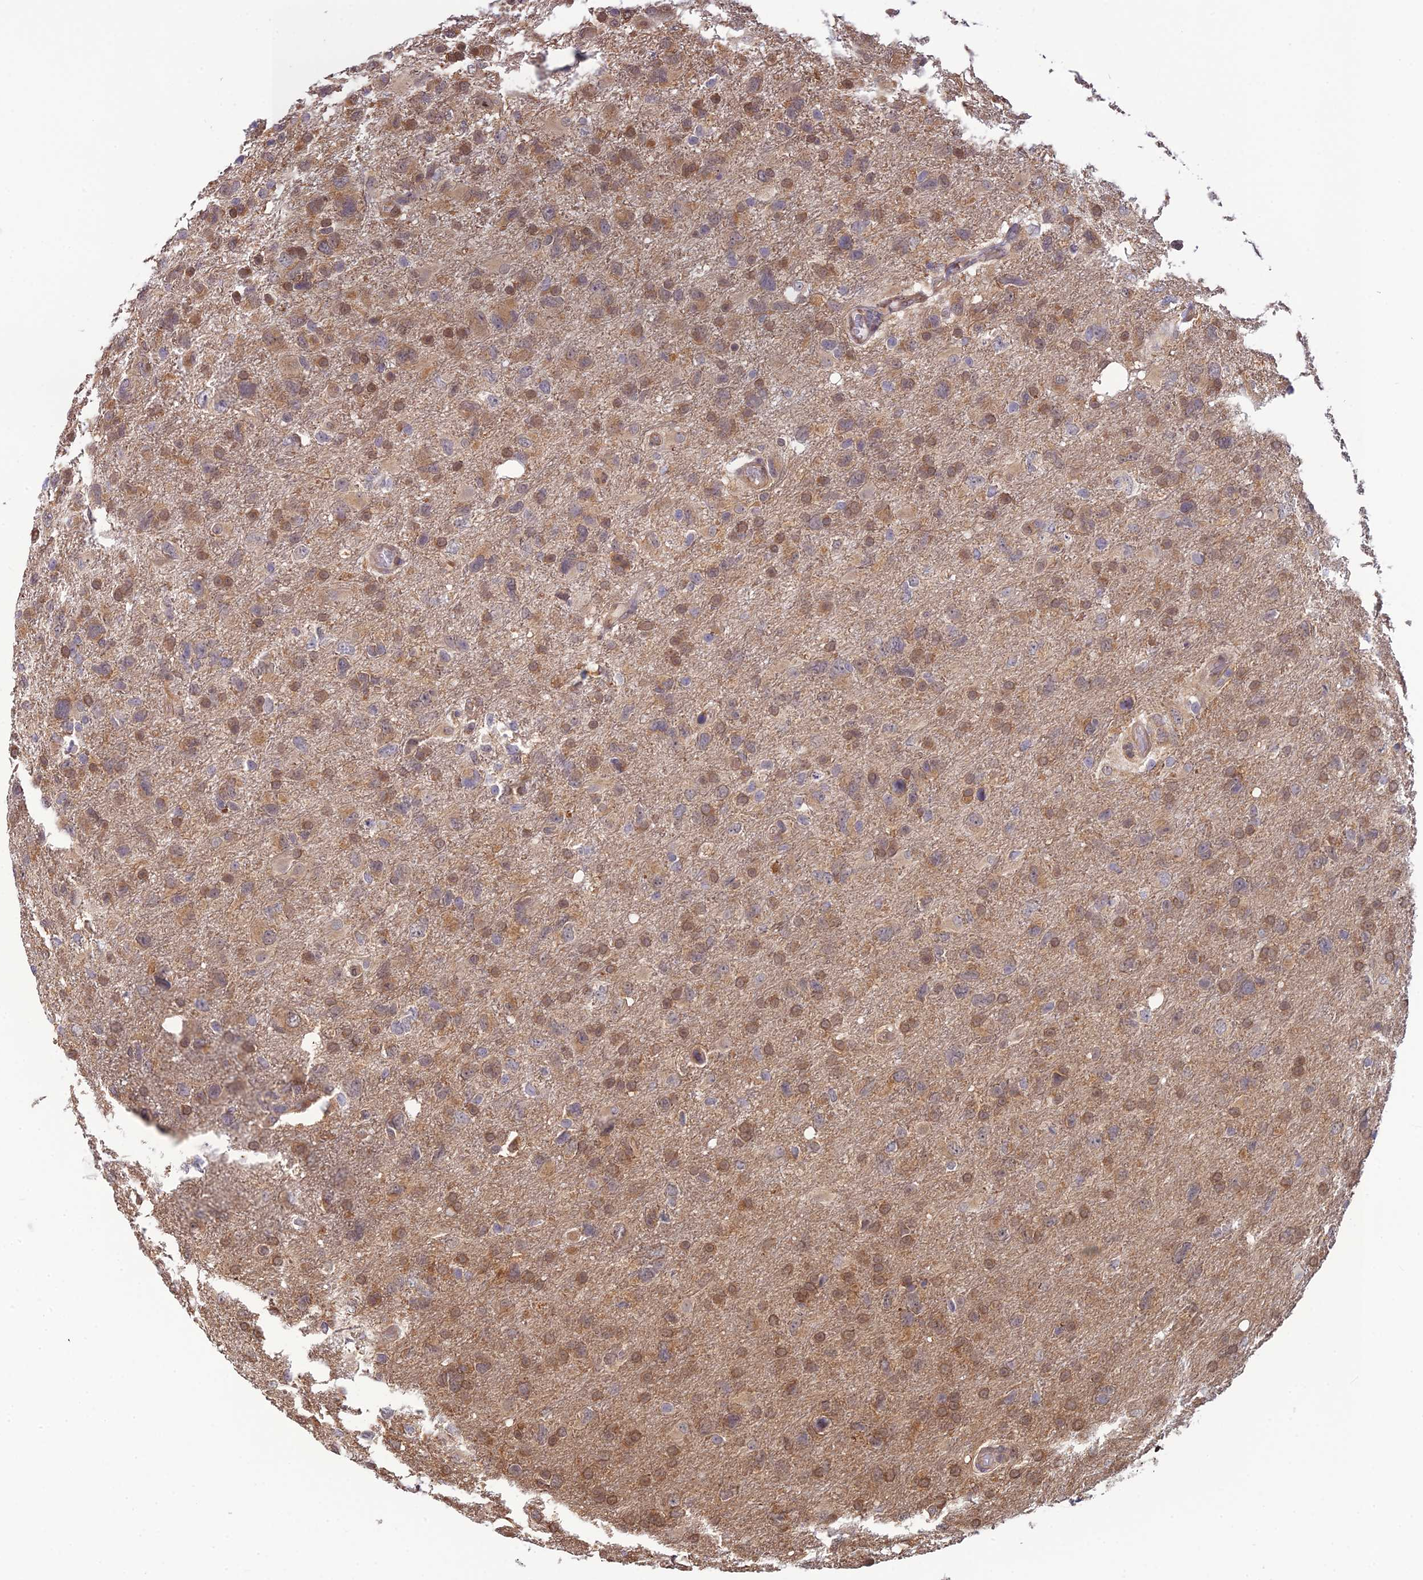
{"staining": {"intensity": "moderate", "quantity": ">75%", "location": "cytoplasmic/membranous,nuclear"}, "tissue": "glioma", "cell_type": "Tumor cells", "image_type": "cancer", "snomed": [{"axis": "morphology", "description": "Glioma, malignant, High grade"}, {"axis": "topography", "description": "Brain"}], "caption": "A high-resolution photomicrograph shows immunohistochemistry (IHC) staining of malignant high-grade glioma, which exhibits moderate cytoplasmic/membranous and nuclear expression in approximately >75% of tumor cells.", "gene": "HINT1", "patient": {"sex": "male", "age": 61}}